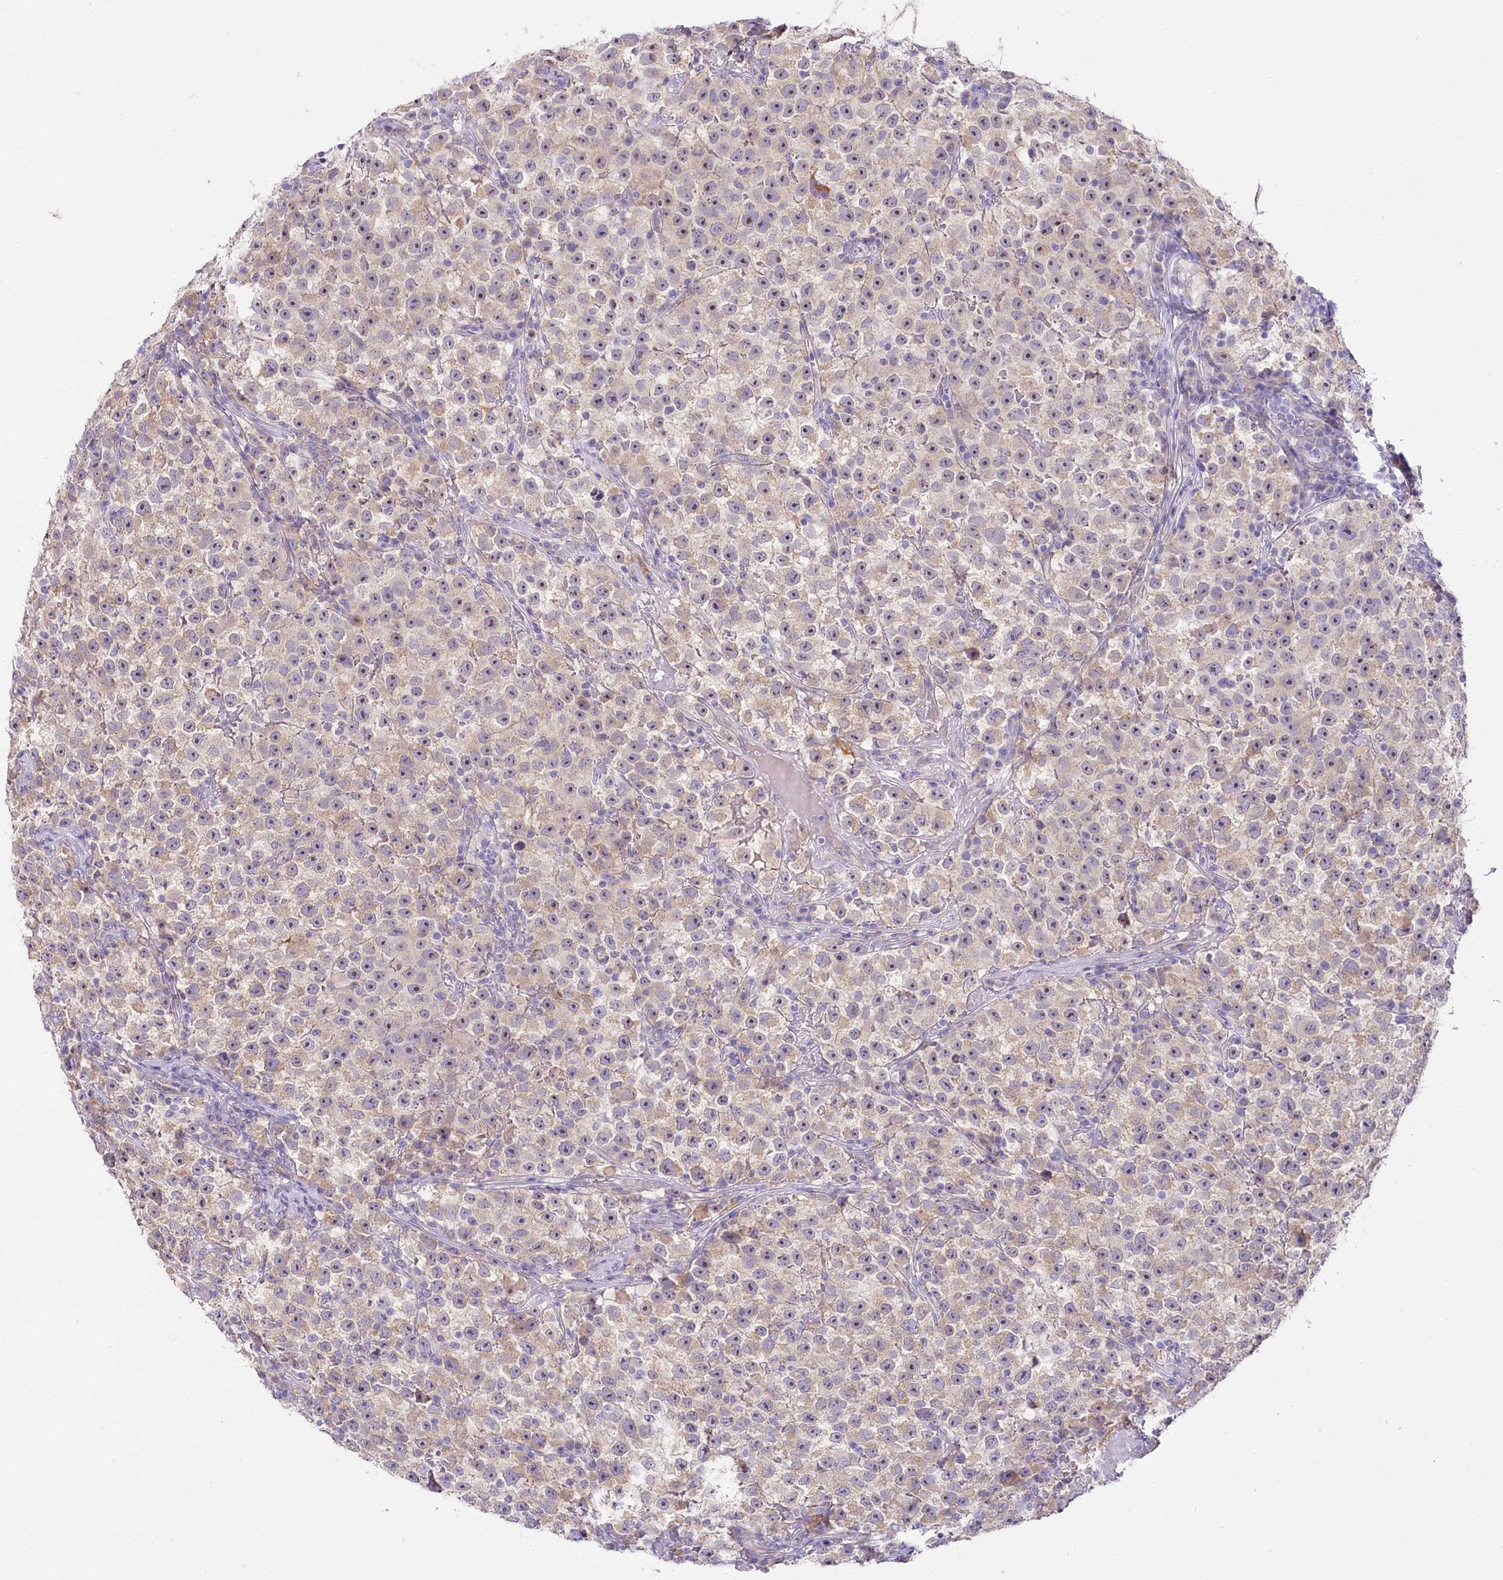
{"staining": {"intensity": "weak", "quantity": ">75%", "location": "cytoplasmic/membranous"}, "tissue": "testis cancer", "cell_type": "Tumor cells", "image_type": "cancer", "snomed": [{"axis": "morphology", "description": "Seminoma, NOS"}, {"axis": "topography", "description": "Testis"}], "caption": "Immunohistochemical staining of testis cancer (seminoma) shows low levels of weak cytoplasmic/membranous protein positivity in about >75% of tumor cells.", "gene": "MYOZ1", "patient": {"sex": "male", "age": 22}}